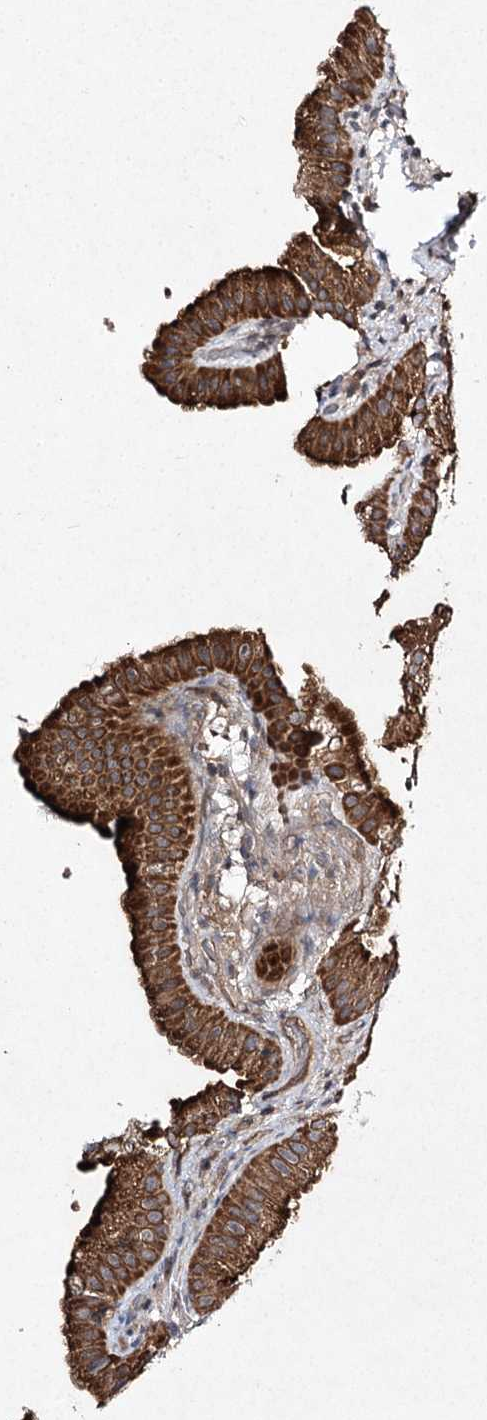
{"staining": {"intensity": "strong", "quantity": ">75%", "location": "cytoplasmic/membranous"}, "tissue": "gallbladder", "cell_type": "Glandular cells", "image_type": "normal", "snomed": [{"axis": "morphology", "description": "Normal tissue, NOS"}, {"axis": "topography", "description": "Gallbladder"}], "caption": "A high-resolution image shows IHC staining of normal gallbladder, which shows strong cytoplasmic/membranous positivity in approximately >75% of glandular cells. The staining was performed using DAB (3,3'-diaminobenzidine), with brown indicating positive protein expression. Nuclei are stained blue with hematoxylin.", "gene": "FANCL", "patient": {"sex": "female", "age": 30}}